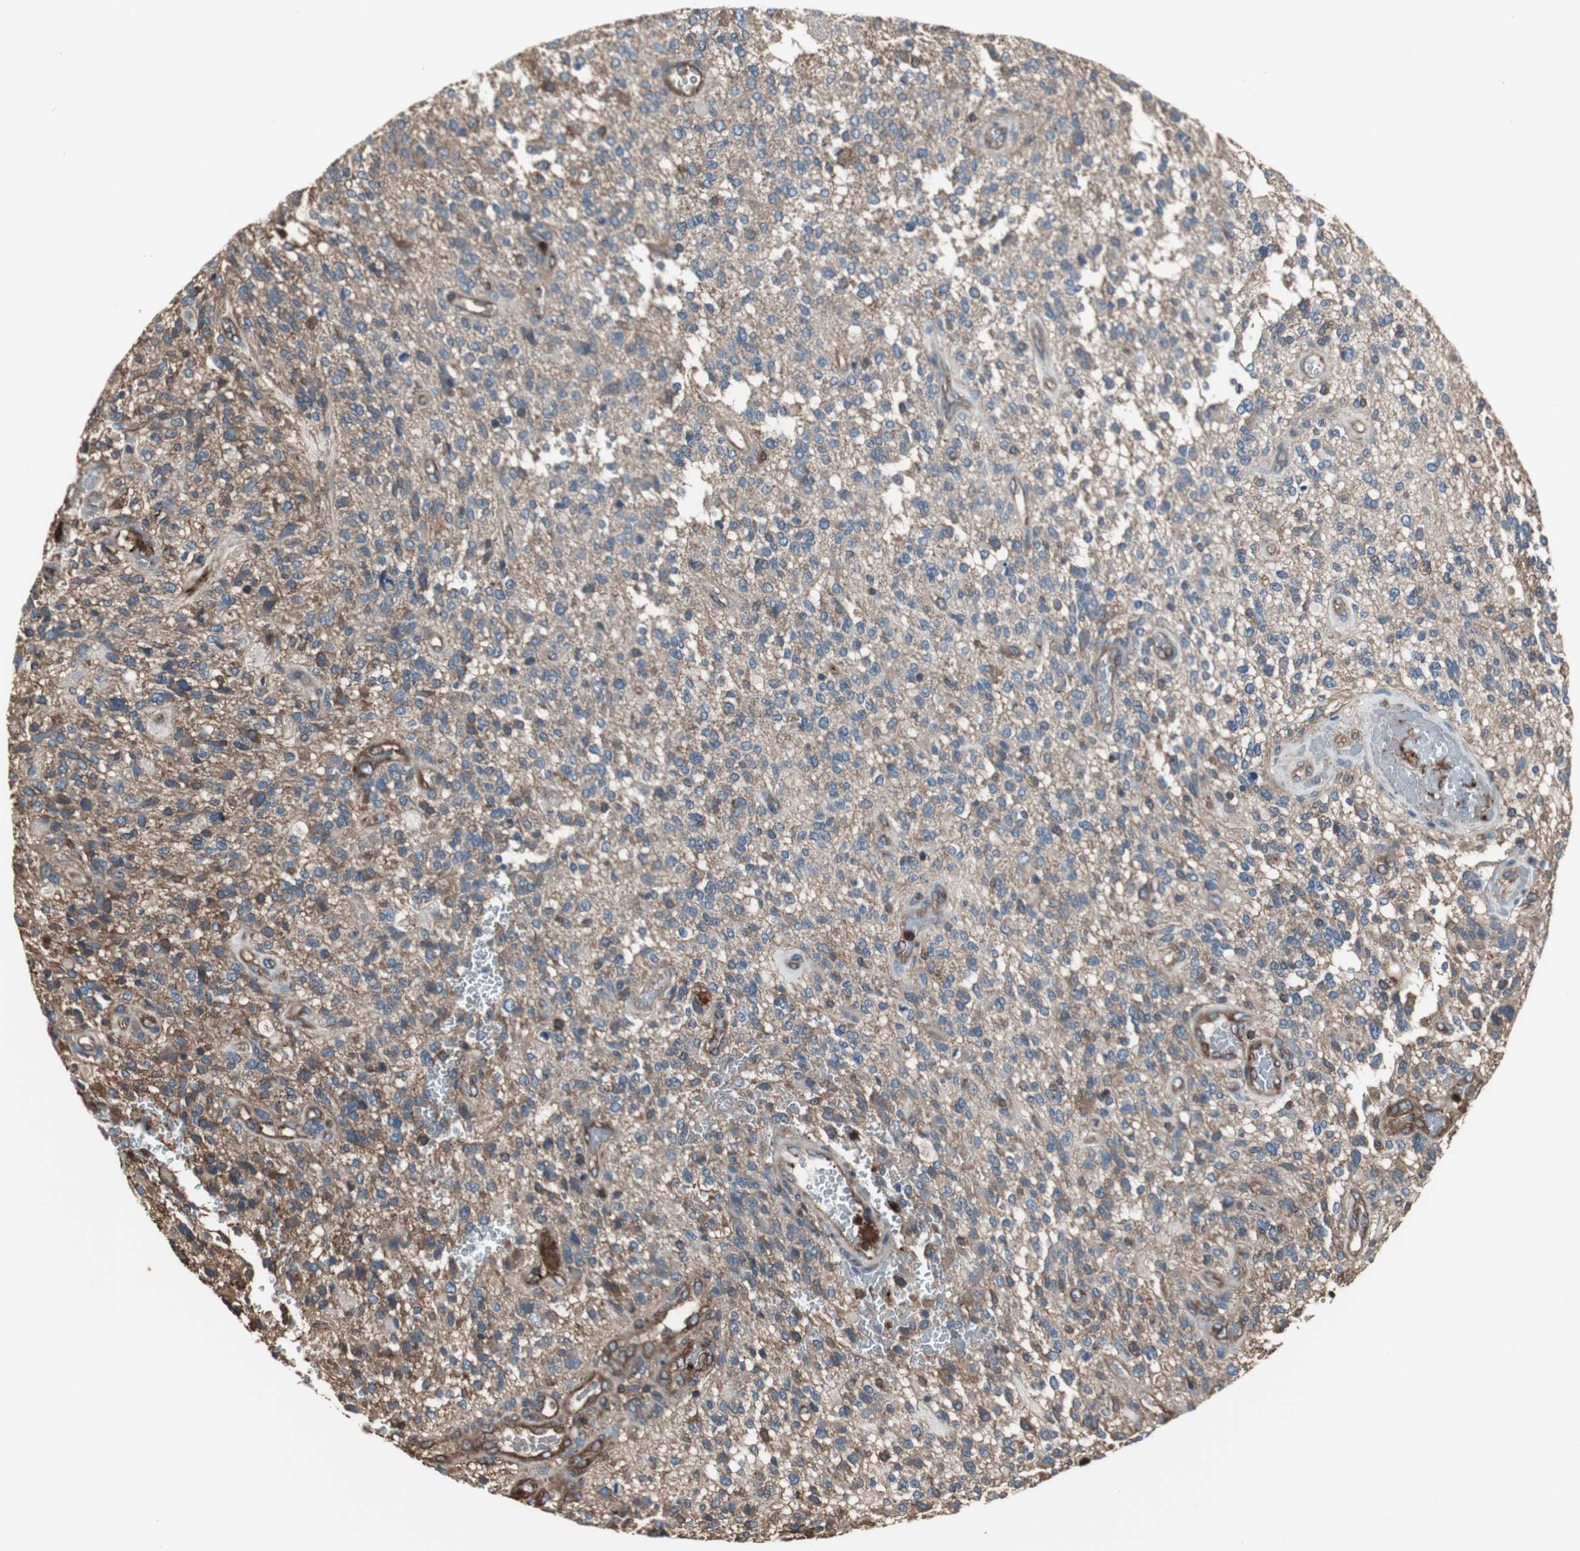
{"staining": {"intensity": "moderate", "quantity": ">75%", "location": "cytoplasmic/membranous"}, "tissue": "glioma", "cell_type": "Tumor cells", "image_type": "cancer", "snomed": [{"axis": "morphology", "description": "Normal tissue, NOS"}, {"axis": "morphology", "description": "Glioma, malignant, High grade"}, {"axis": "topography", "description": "Cerebral cortex"}], "caption": "Malignant high-grade glioma stained with a protein marker shows moderate staining in tumor cells.", "gene": "ACTN1", "patient": {"sex": "male", "age": 75}}